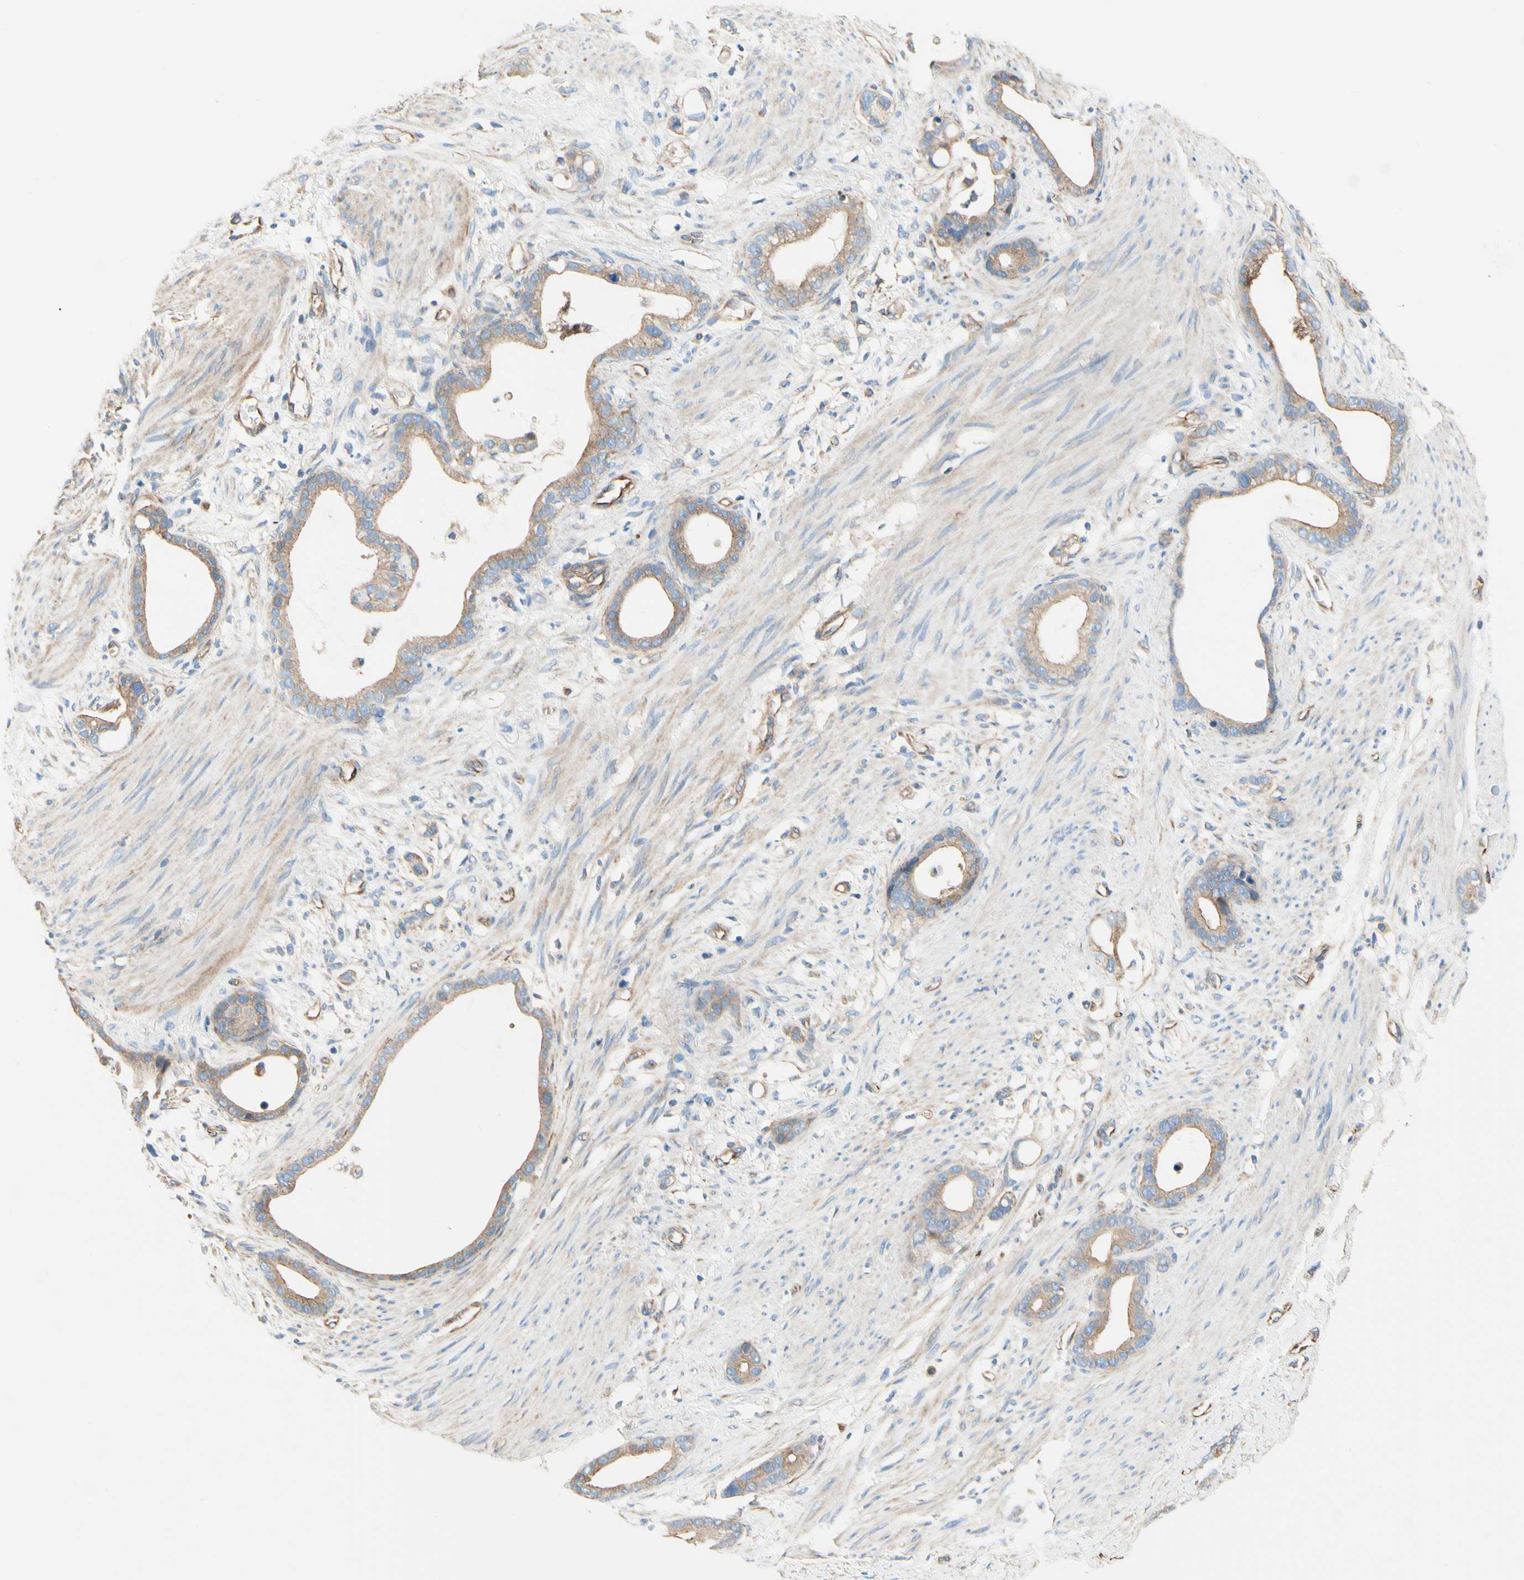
{"staining": {"intensity": "weak", "quantity": ">75%", "location": "cytoplasmic/membranous"}, "tissue": "stomach cancer", "cell_type": "Tumor cells", "image_type": "cancer", "snomed": [{"axis": "morphology", "description": "Adenocarcinoma, NOS"}, {"axis": "topography", "description": "Stomach"}], "caption": "This image shows adenocarcinoma (stomach) stained with immunohistochemistry (IHC) to label a protein in brown. The cytoplasmic/membranous of tumor cells show weak positivity for the protein. Nuclei are counter-stained blue.", "gene": "ENDOD1", "patient": {"sex": "female", "age": 75}}